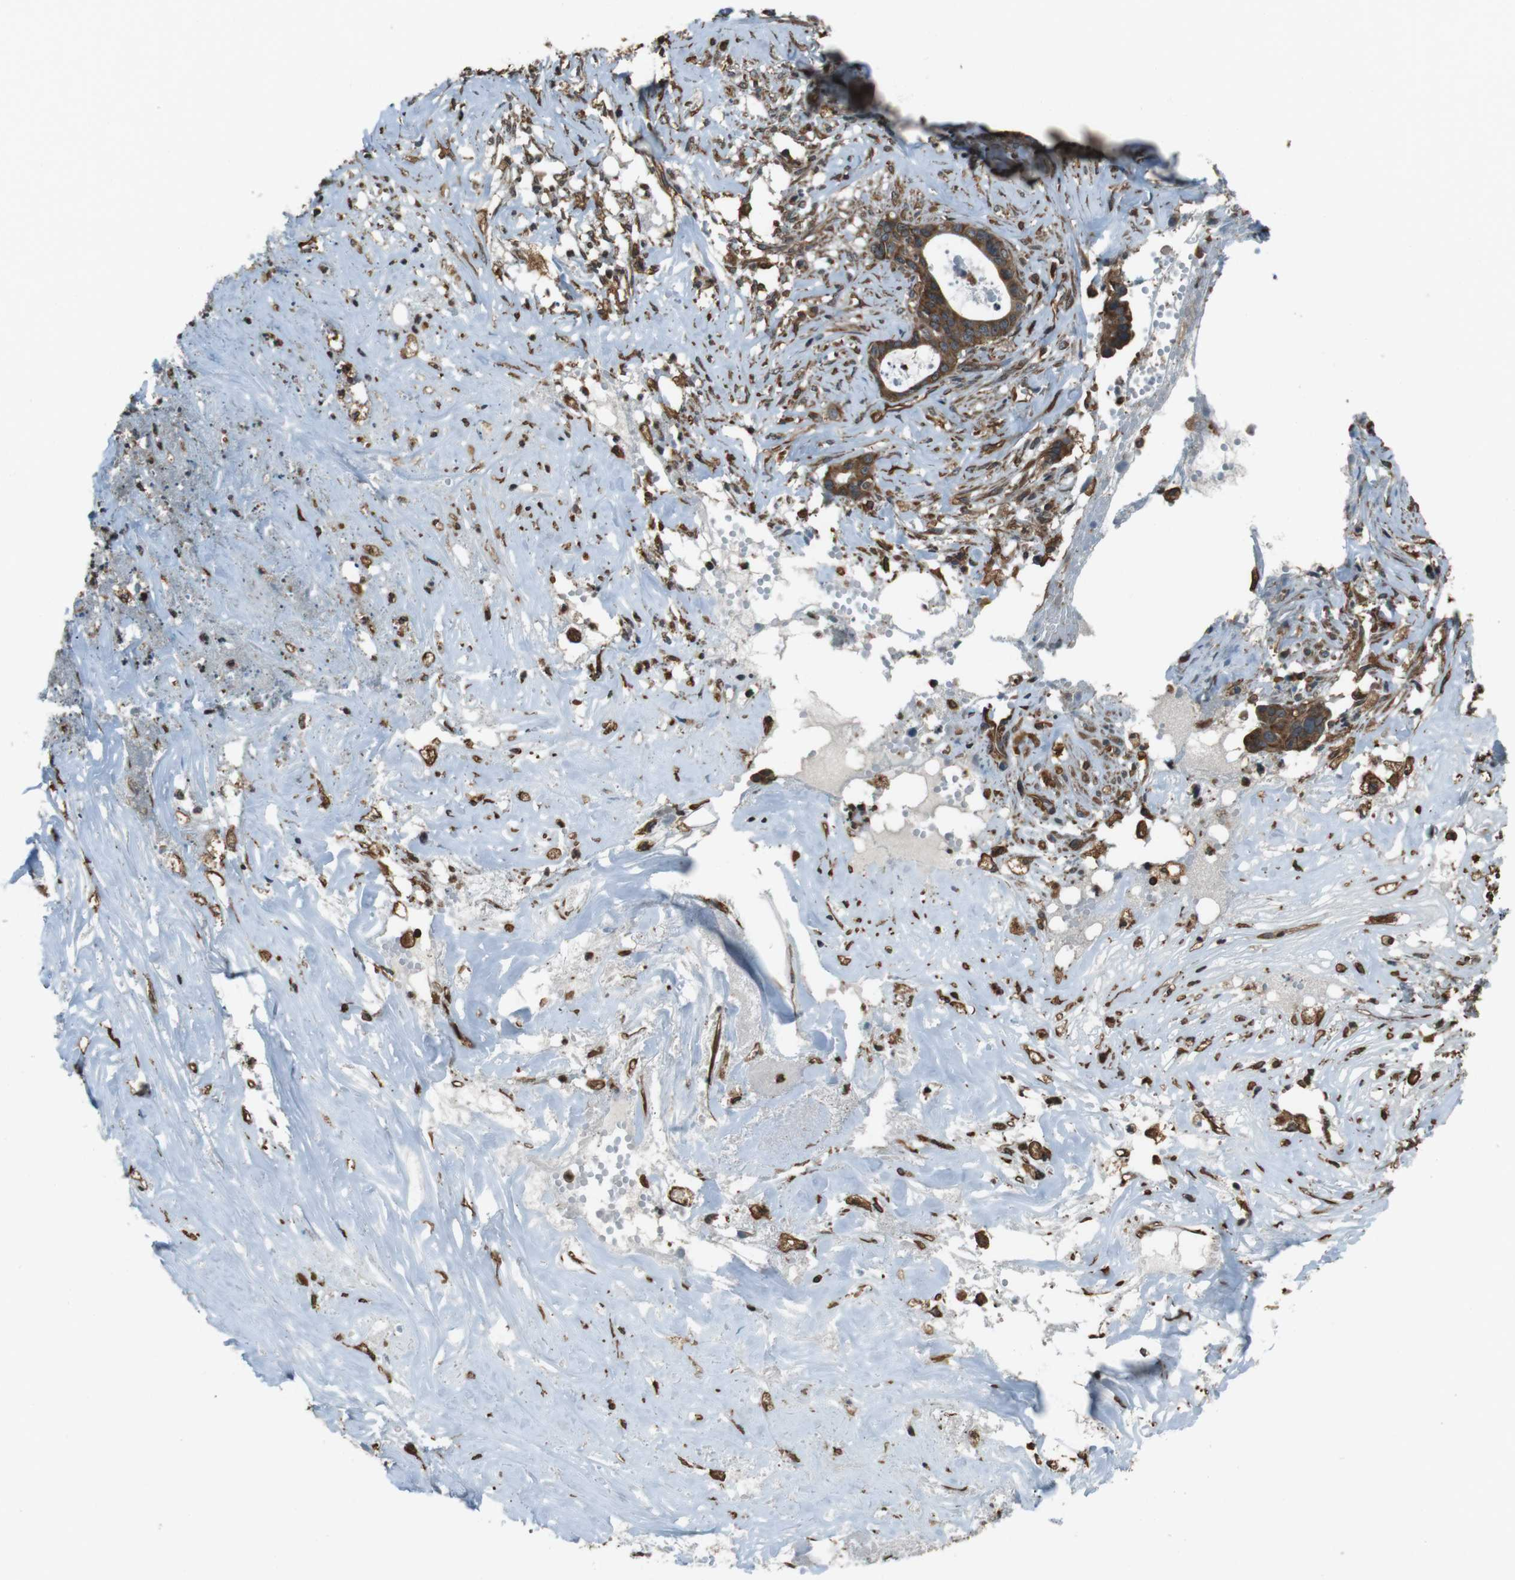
{"staining": {"intensity": "moderate", "quantity": ">75%", "location": "cytoplasmic/membranous"}, "tissue": "liver cancer", "cell_type": "Tumor cells", "image_type": "cancer", "snomed": [{"axis": "morphology", "description": "Cholangiocarcinoma"}, {"axis": "topography", "description": "Liver"}], "caption": "Immunohistochemical staining of human liver cancer (cholangiocarcinoma) exhibits moderate cytoplasmic/membranous protein staining in approximately >75% of tumor cells. The staining was performed using DAB to visualize the protein expression in brown, while the nuclei were stained in blue with hematoxylin (Magnification: 20x).", "gene": "PA2G4", "patient": {"sex": "female", "age": 61}}